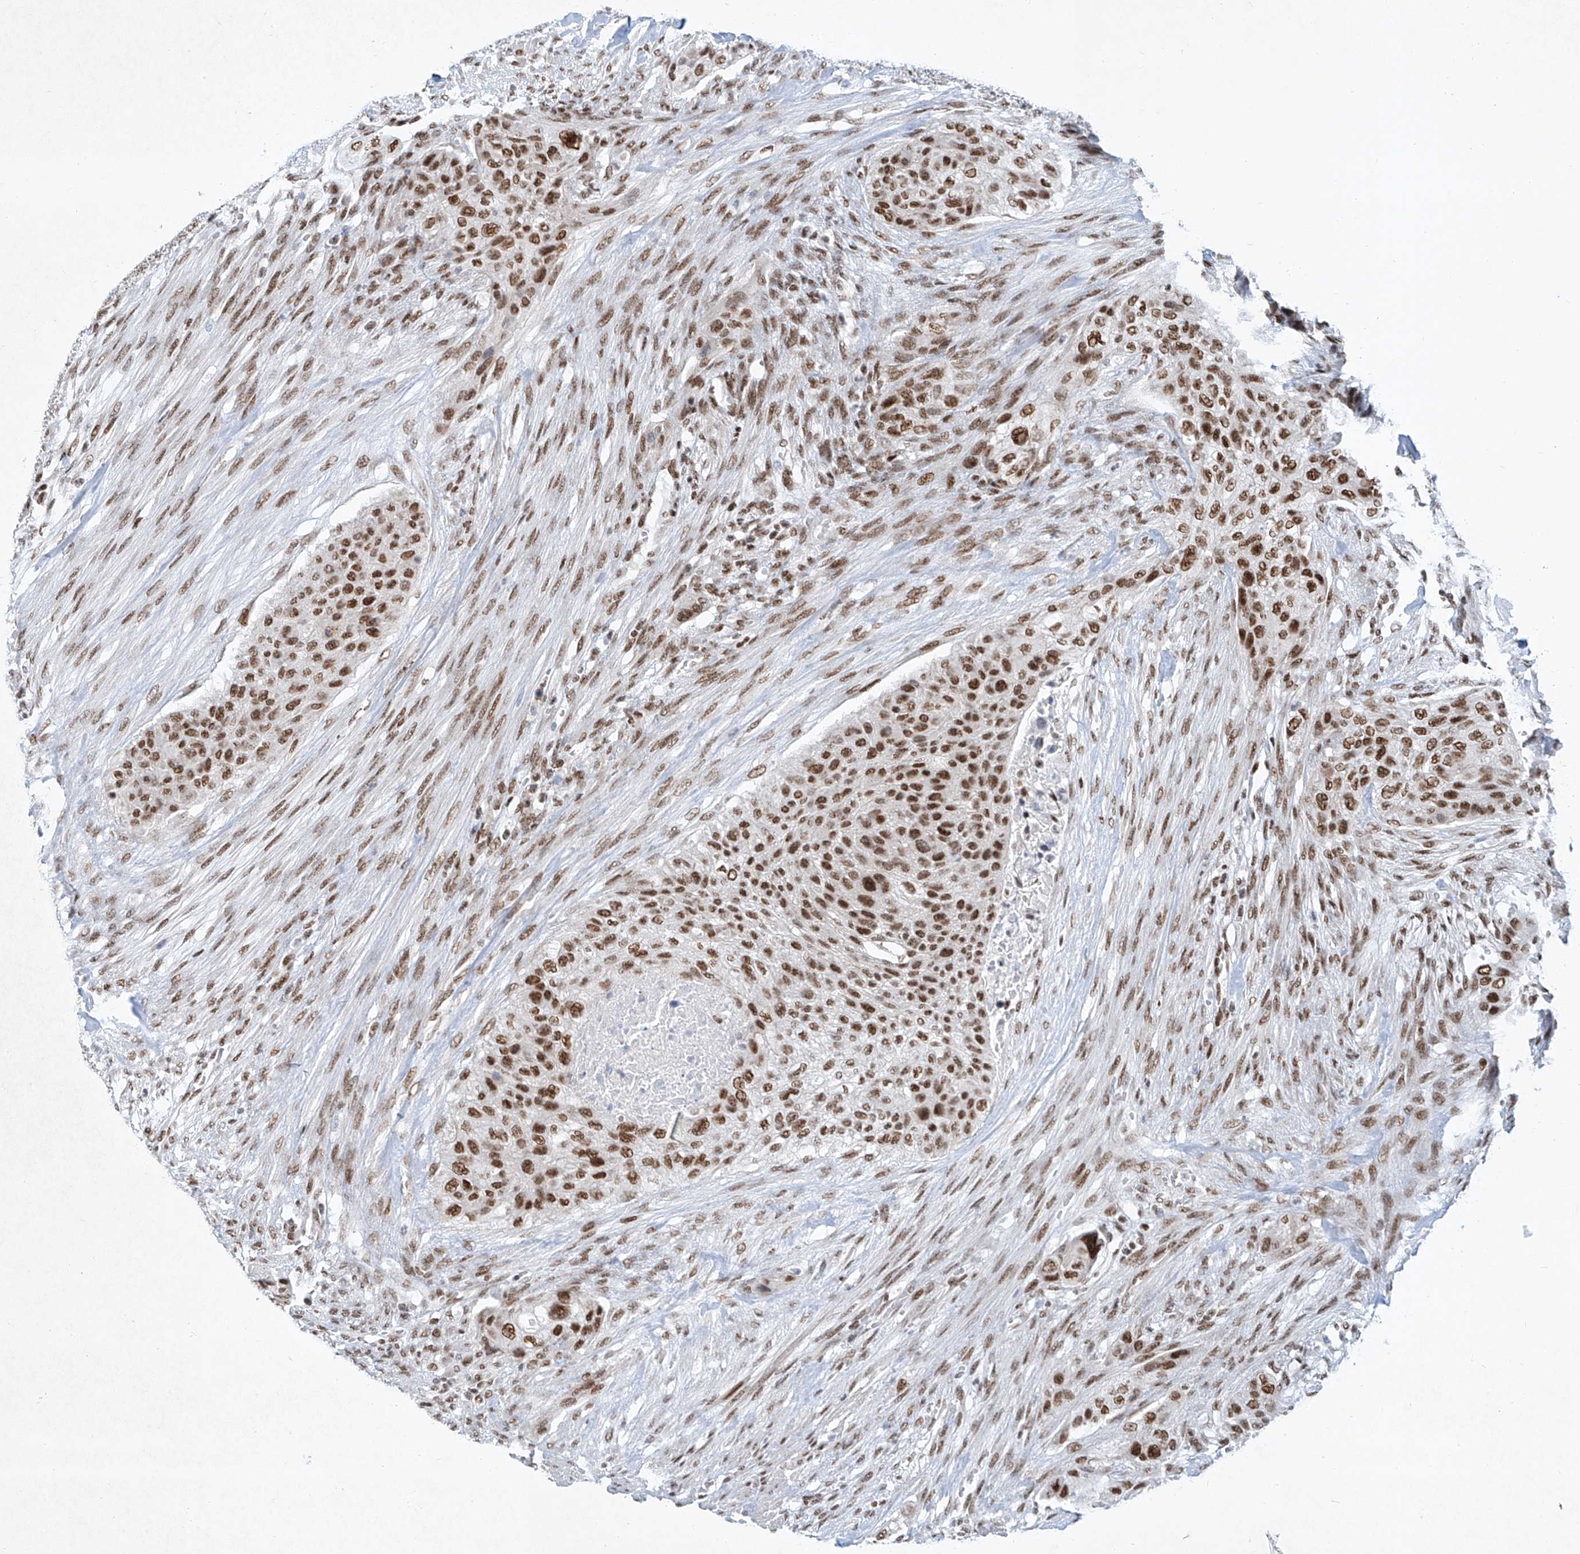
{"staining": {"intensity": "strong", "quantity": ">75%", "location": "nuclear"}, "tissue": "urothelial cancer", "cell_type": "Tumor cells", "image_type": "cancer", "snomed": [{"axis": "morphology", "description": "Urothelial carcinoma, High grade"}, {"axis": "topography", "description": "Urinary bladder"}], "caption": "Urothelial cancer stained with IHC reveals strong nuclear expression in about >75% of tumor cells.", "gene": "TAF4", "patient": {"sex": "male", "age": 35}}